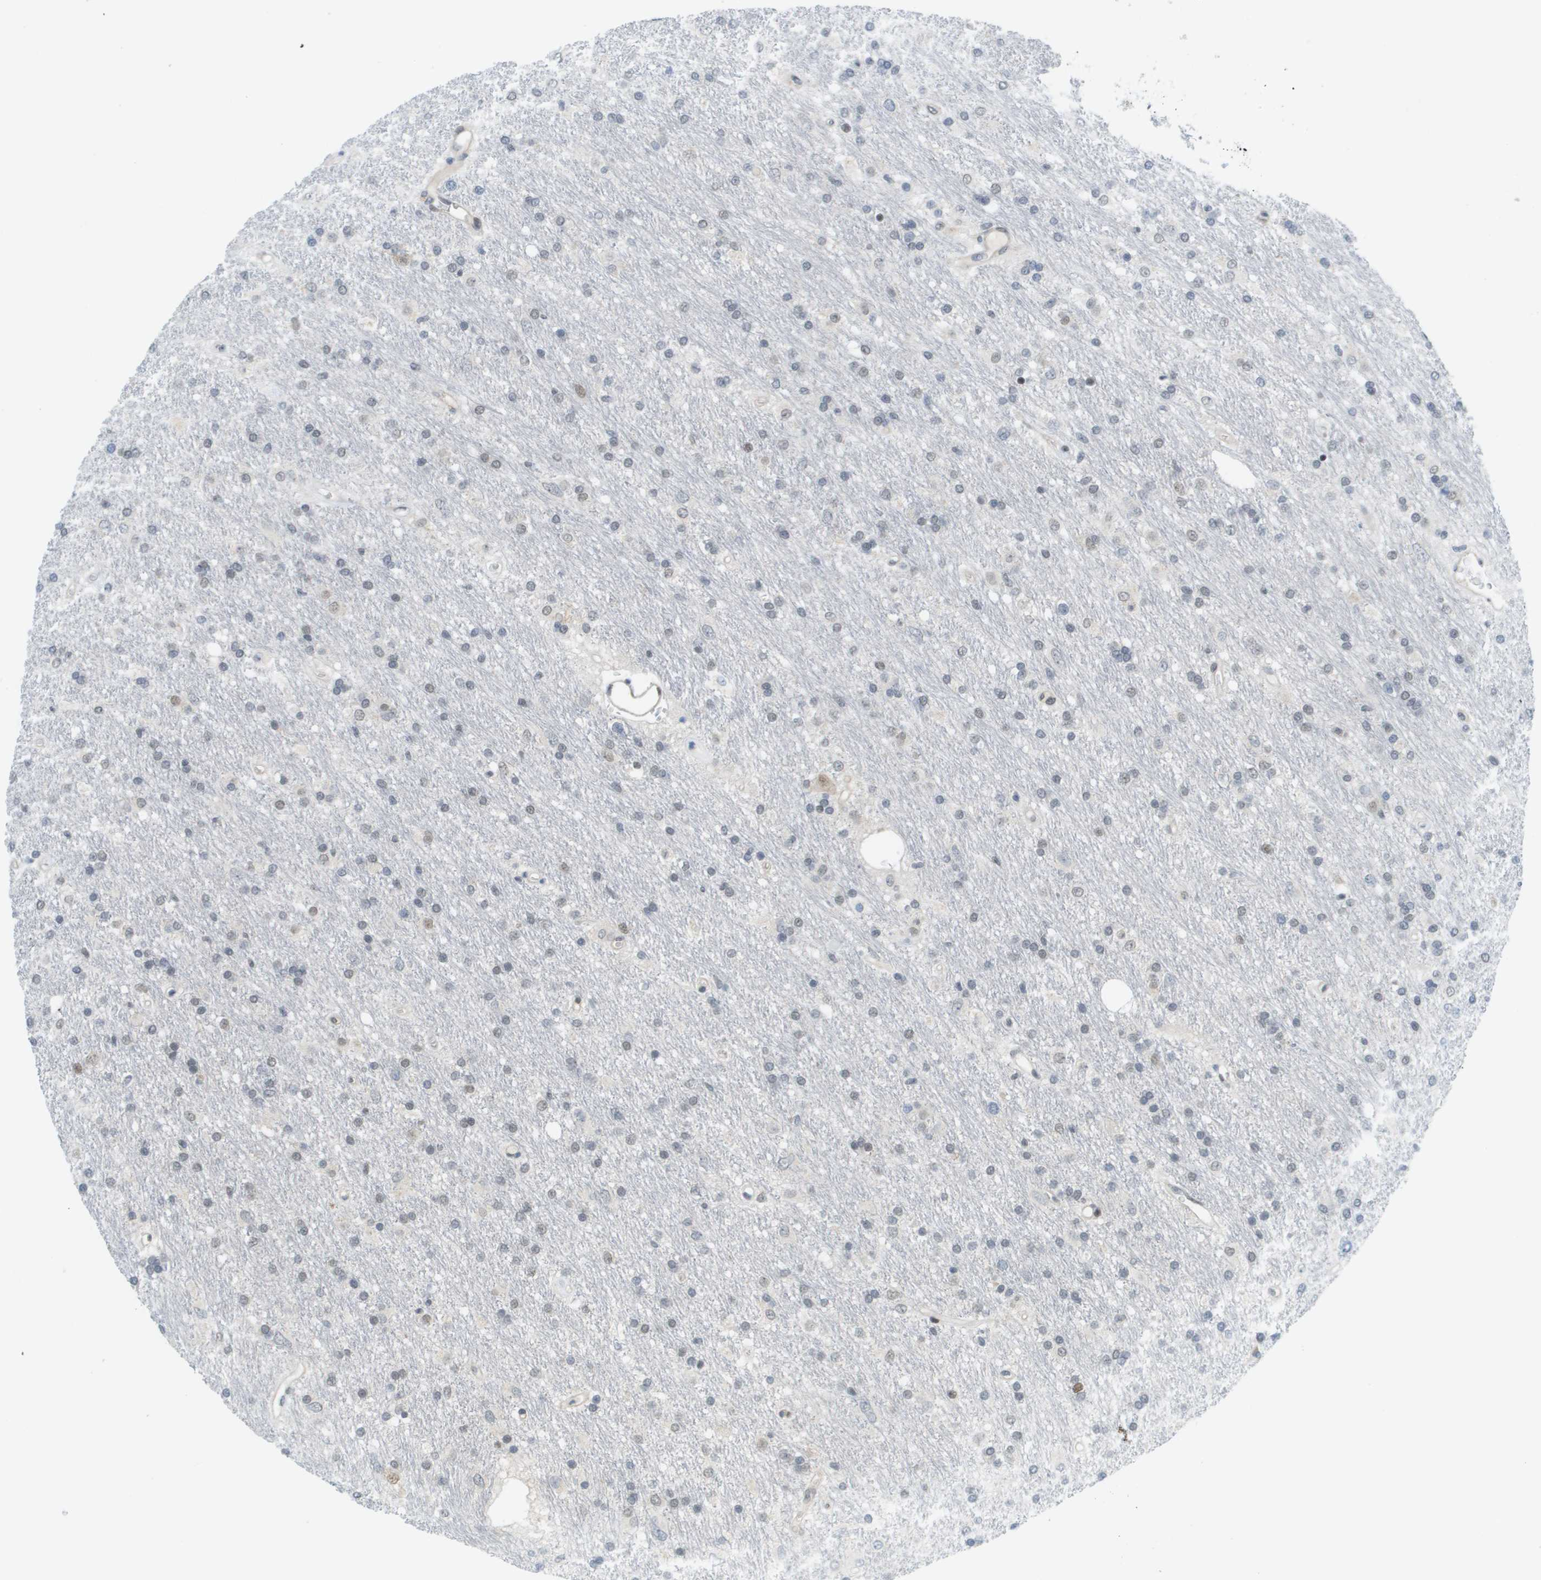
{"staining": {"intensity": "weak", "quantity": "25%-75%", "location": "nuclear"}, "tissue": "glioma", "cell_type": "Tumor cells", "image_type": "cancer", "snomed": [{"axis": "morphology", "description": "Glioma, malignant, Low grade"}, {"axis": "topography", "description": "Brain"}], "caption": "Protein staining of malignant low-grade glioma tissue exhibits weak nuclear expression in about 25%-75% of tumor cells. The protein is stained brown, and the nuclei are stained in blue (DAB IHC with brightfield microscopy, high magnification).", "gene": "ARID1B", "patient": {"sex": "male", "age": 77}}